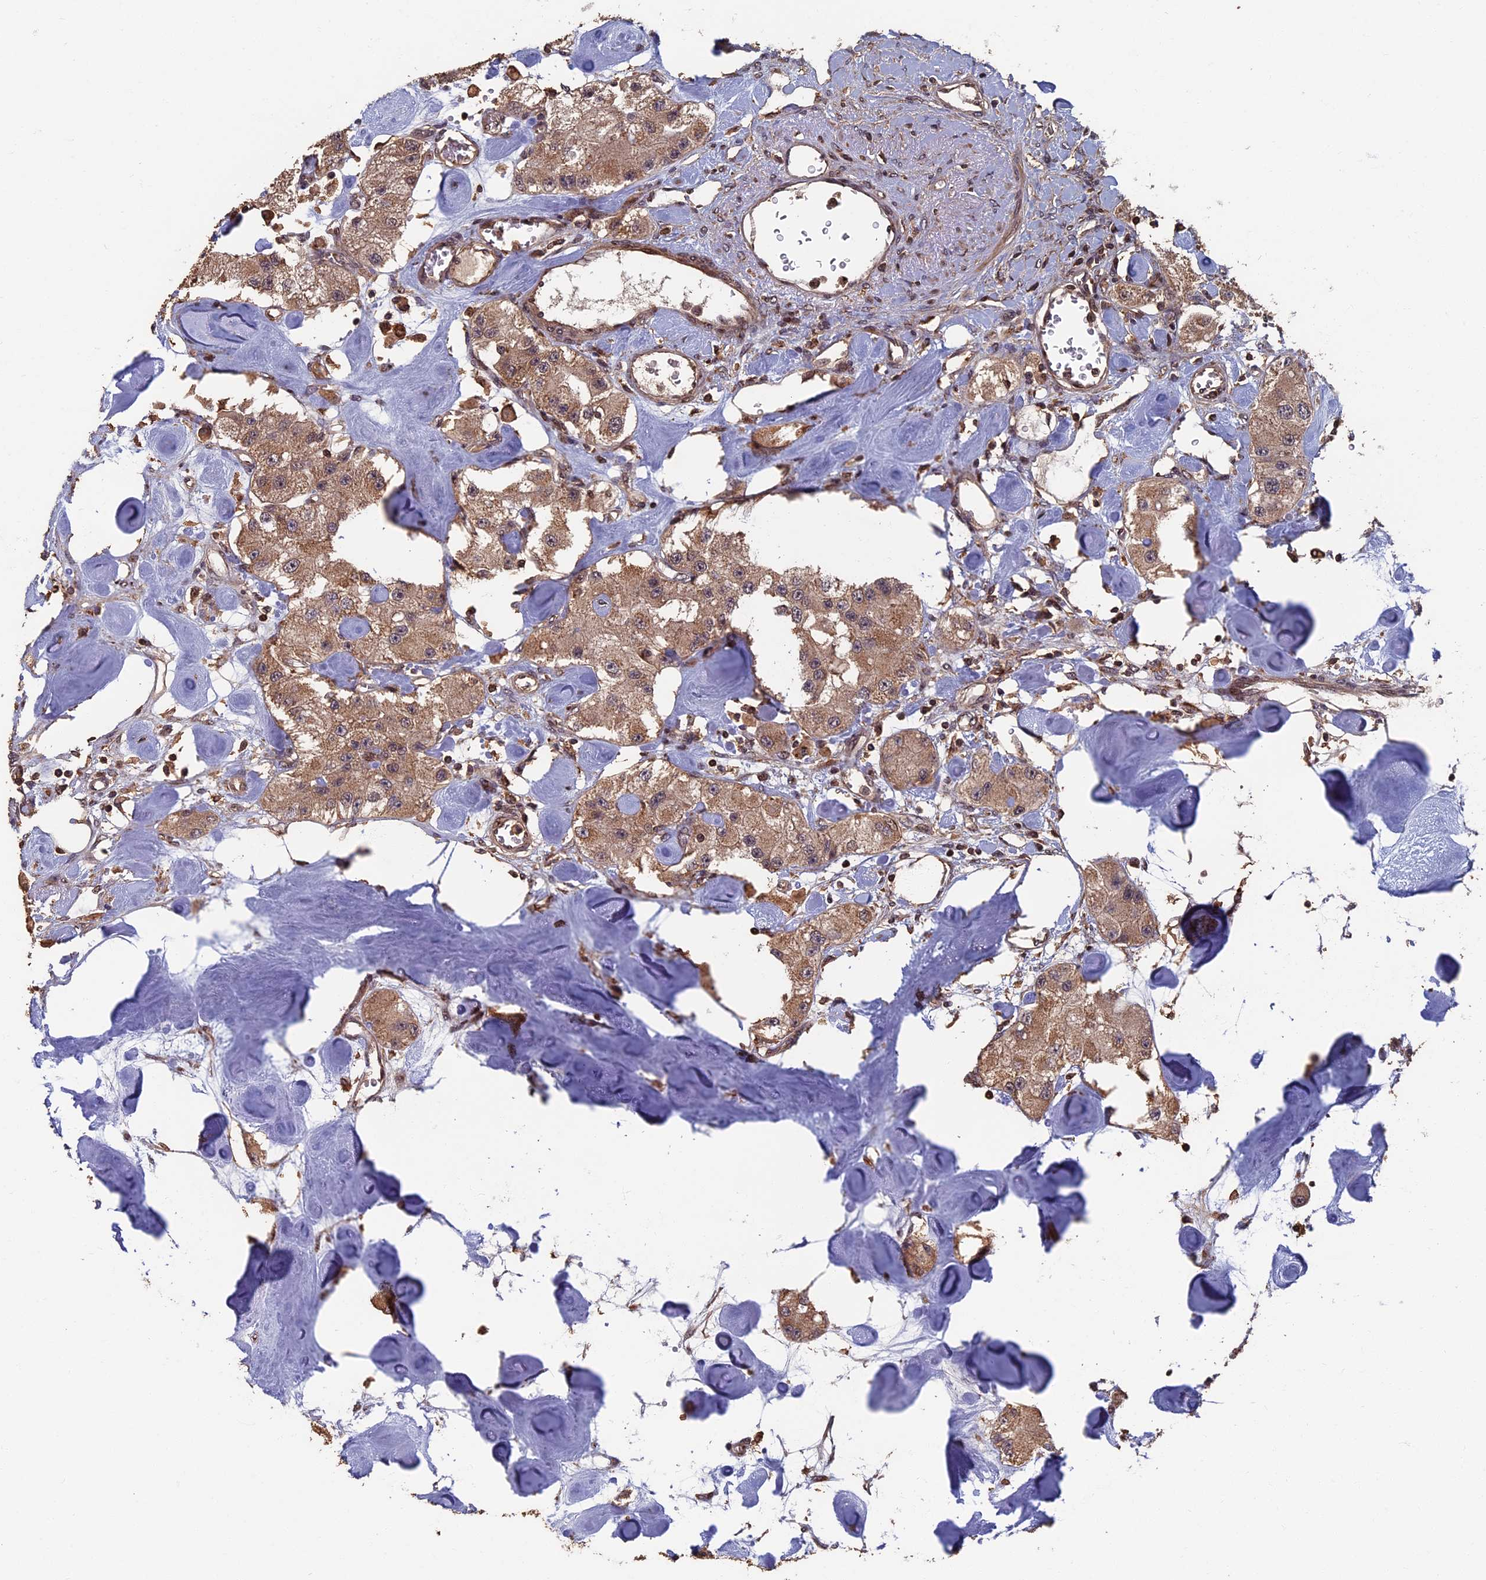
{"staining": {"intensity": "moderate", "quantity": ">75%", "location": "cytoplasmic/membranous"}, "tissue": "carcinoid", "cell_type": "Tumor cells", "image_type": "cancer", "snomed": [{"axis": "morphology", "description": "Carcinoid, malignant, NOS"}, {"axis": "topography", "description": "Pancreas"}], "caption": "A medium amount of moderate cytoplasmic/membranous expression is identified in approximately >75% of tumor cells in malignant carcinoid tissue. Immunohistochemistry stains the protein of interest in brown and the nuclei are stained blue.", "gene": "RASGRF1", "patient": {"sex": "male", "age": 41}}